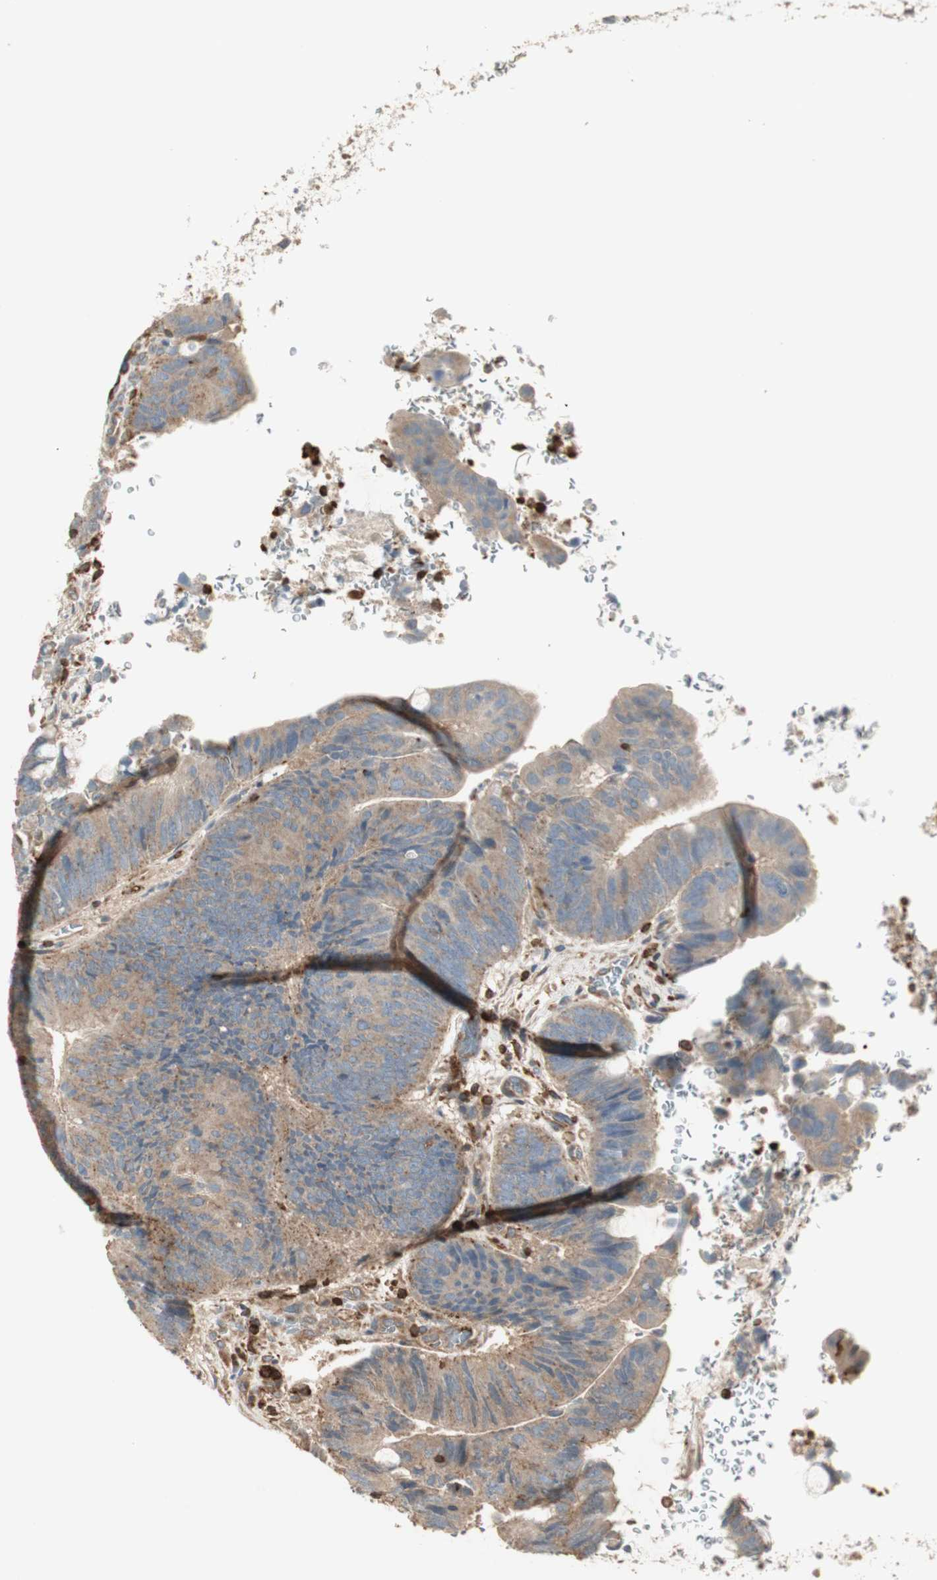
{"staining": {"intensity": "weak", "quantity": ">75%", "location": "cytoplasmic/membranous"}, "tissue": "colorectal cancer", "cell_type": "Tumor cells", "image_type": "cancer", "snomed": [{"axis": "morphology", "description": "Normal tissue, NOS"}, {"axis": "morphology", "description": "Adenocarcinoma, NOS"}, {"axis": "topography", "description": "Rectum"}, {"axis": "topography", "description": "Peripheral nerve tissue"}], "caption": "Immunohistochemical staining of colorectal cancer displays low levels of weak cytoplasmic/membranous staining in approximately >75% of tumor cells. Nuclei are stained in blue.", "gene": "CRLF3", "patient": {"sex": "male", "age": 92}}